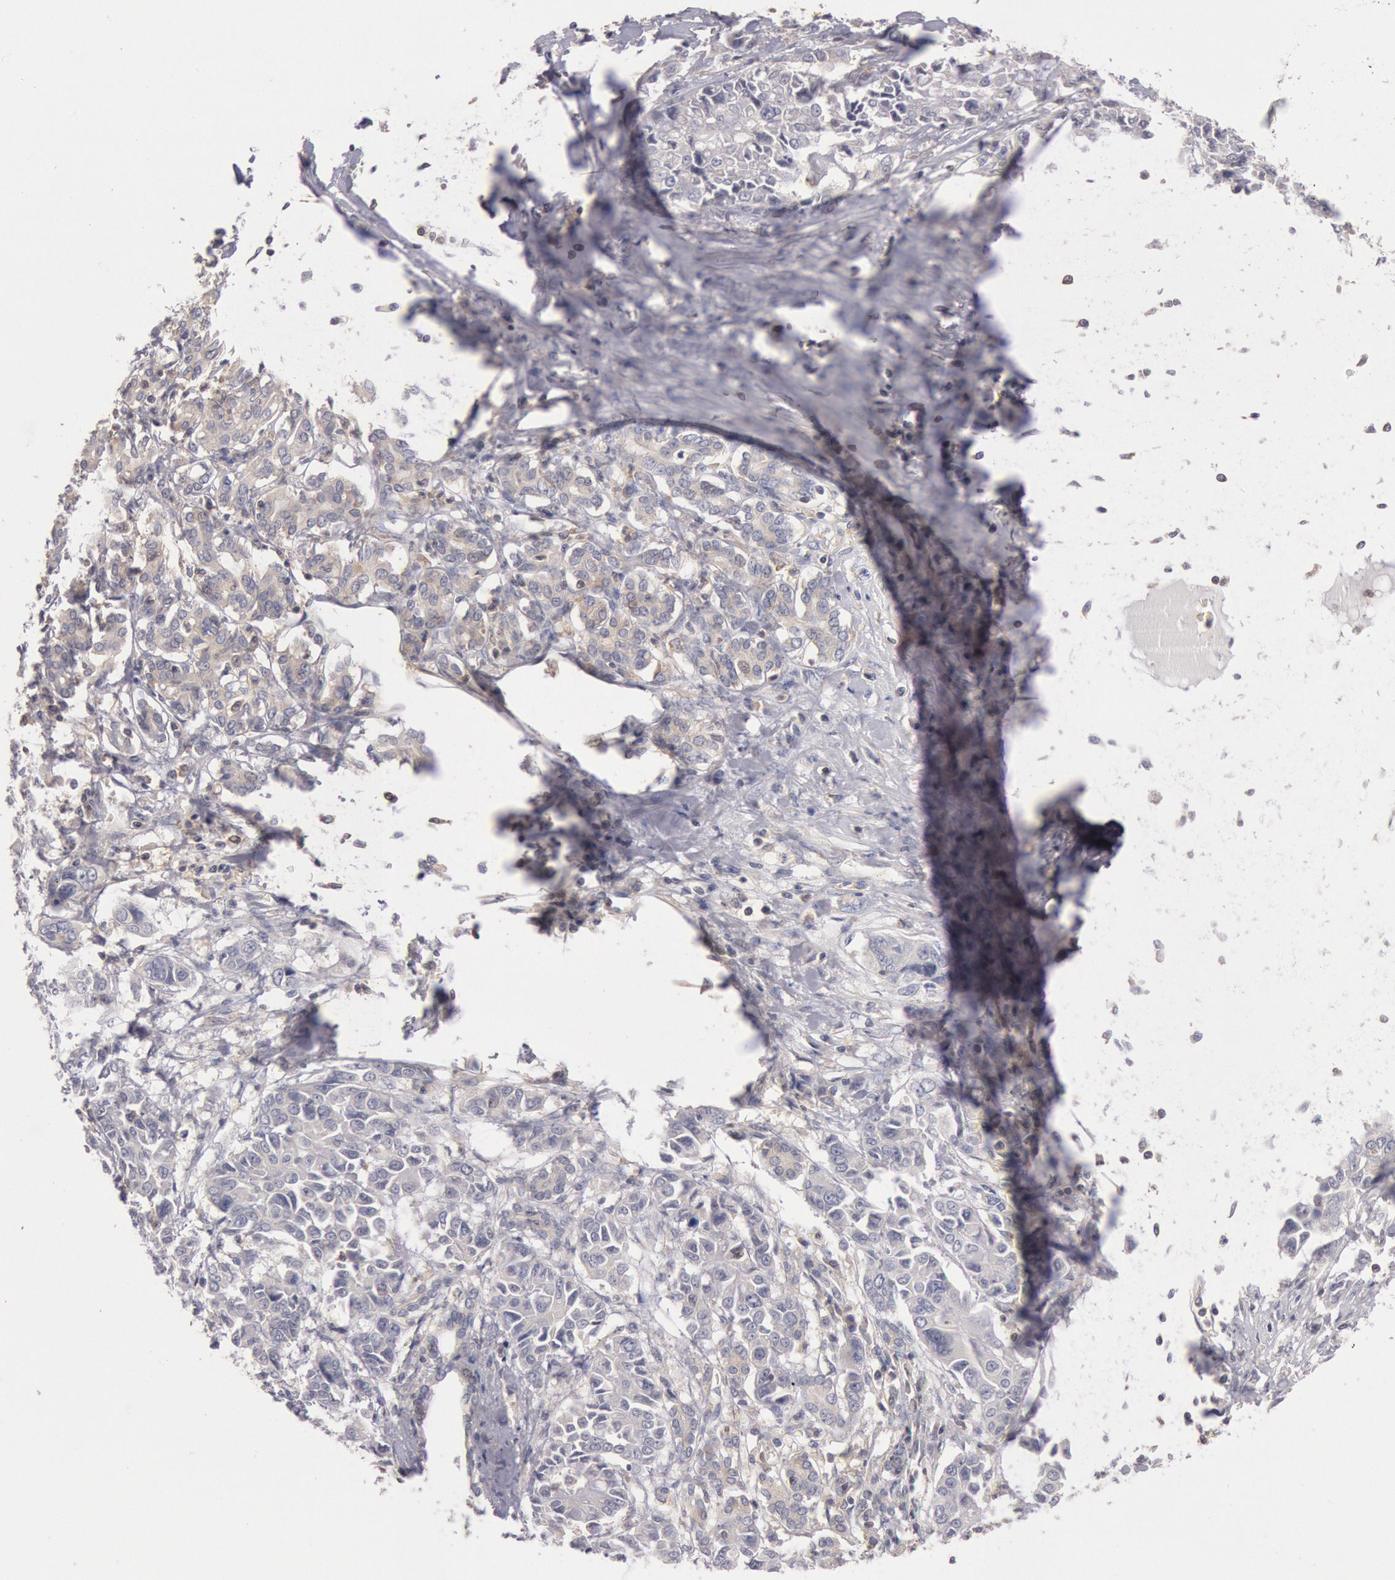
{"staining": {"intensity": "negative", "quantity": "none", "location": "none"}, "tissue": "pancreatic cancer", "cell_type": "Tumor cells", "image_type": "cancer", "snomed": [{"axis": "morphology", "description": "Adenocarcinoma, NOS"}, {"axis": "topography", "description": "Pancreas"}], "caption": "DAB immunohistochemical staining of pancreatic cancer demonstrates no significant expression in tumor cells.", "gene": "PIK3R1", "patient": {"sex": "female", "age": 52}}